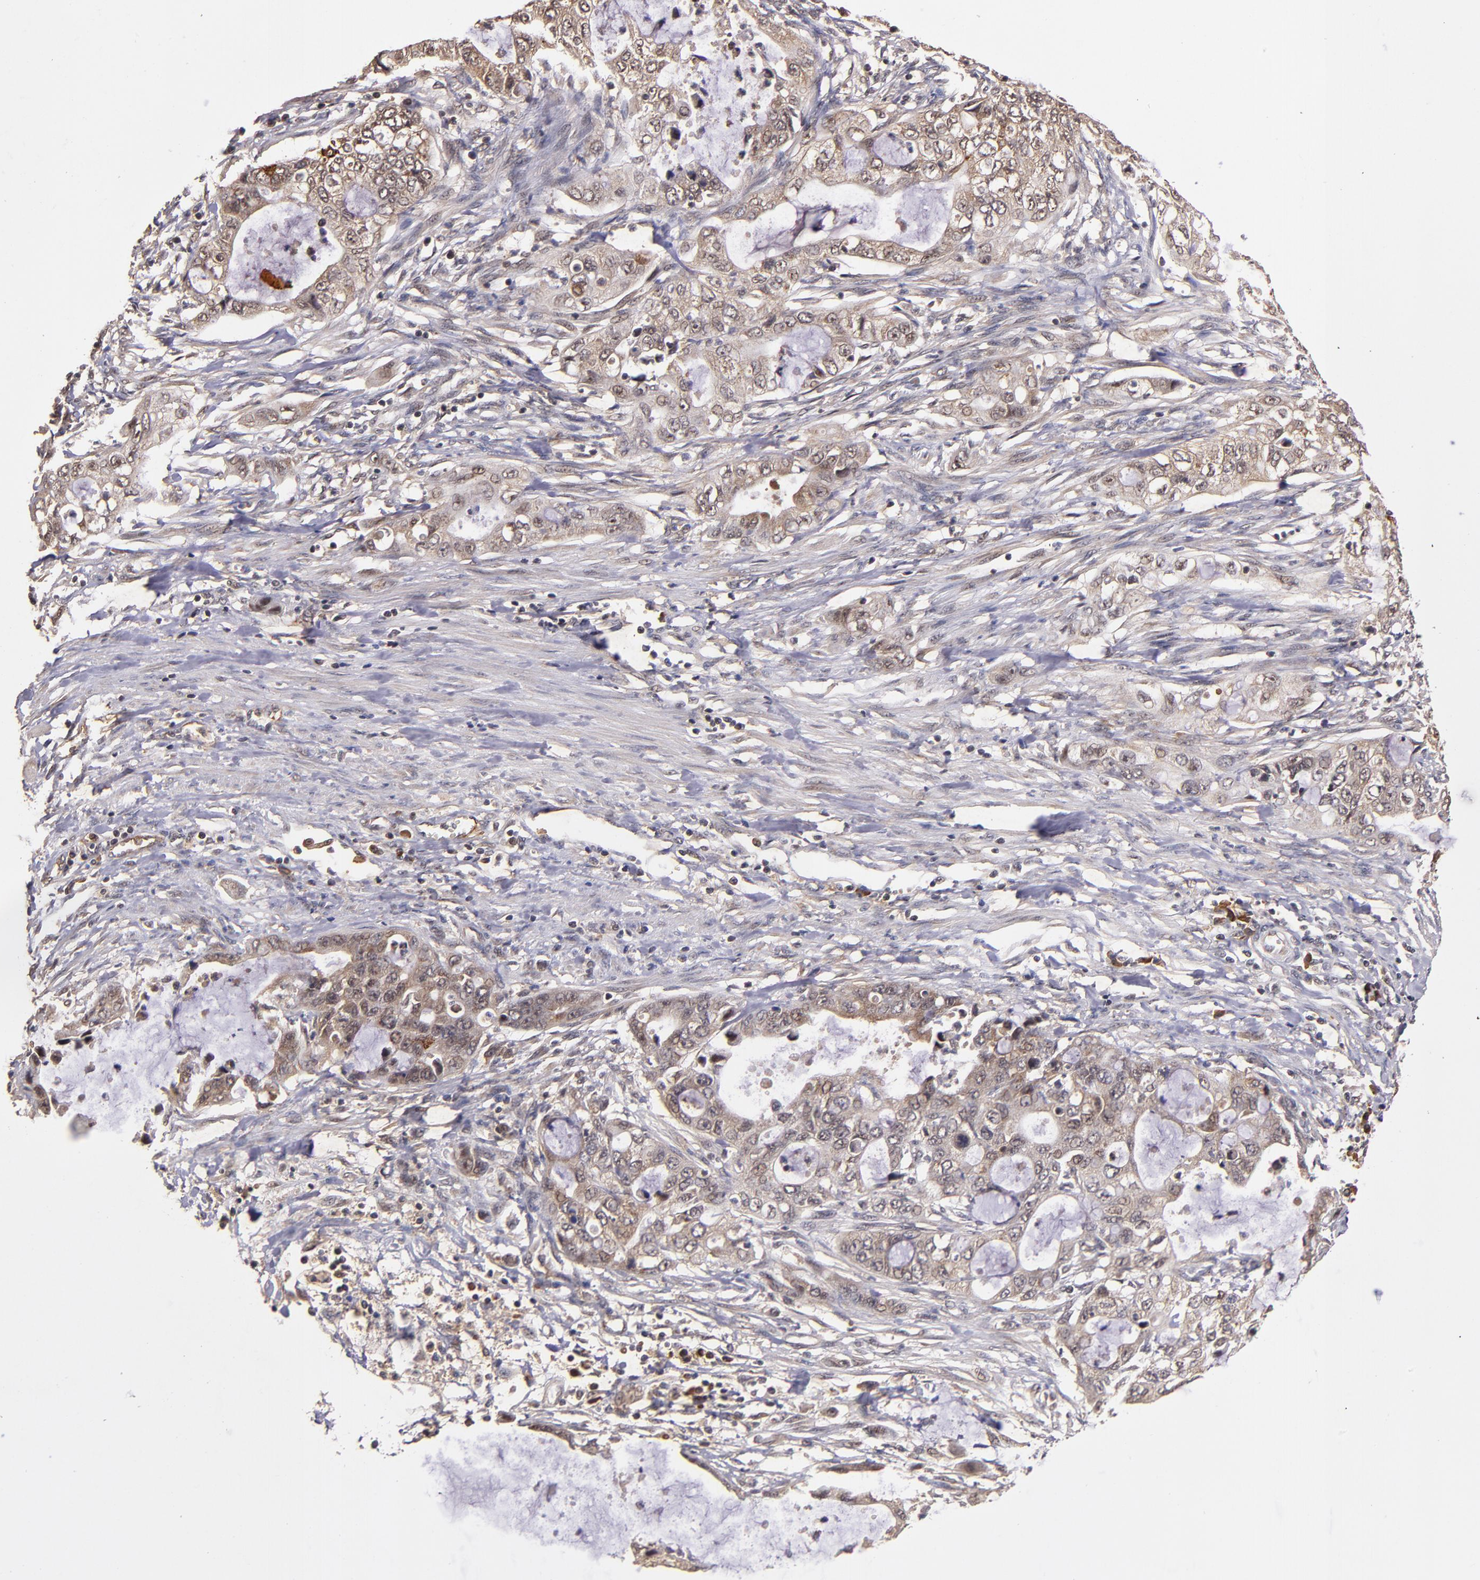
{"staining": {"intensity": "moderate", "quantity": ">75%", "location": "cytoplasmic/membranous"}, "tissue": "stomach cancer", "cell_type": "Tumor cells", "image_type": "cancer", "snomed": [{"axis": "morphology", "description": "Adenocarcinoma, NOS"}, {"axis": "topography", "description": "Stomach, upper"}], "caption": "Protein expression analysis of human stomach cancer reveals moderate cytoplasmic/membranous positivity in approximately >75% of tumor cells.", "gene": "RIOK3", "patient": {"sex": "female", "age": 52}}